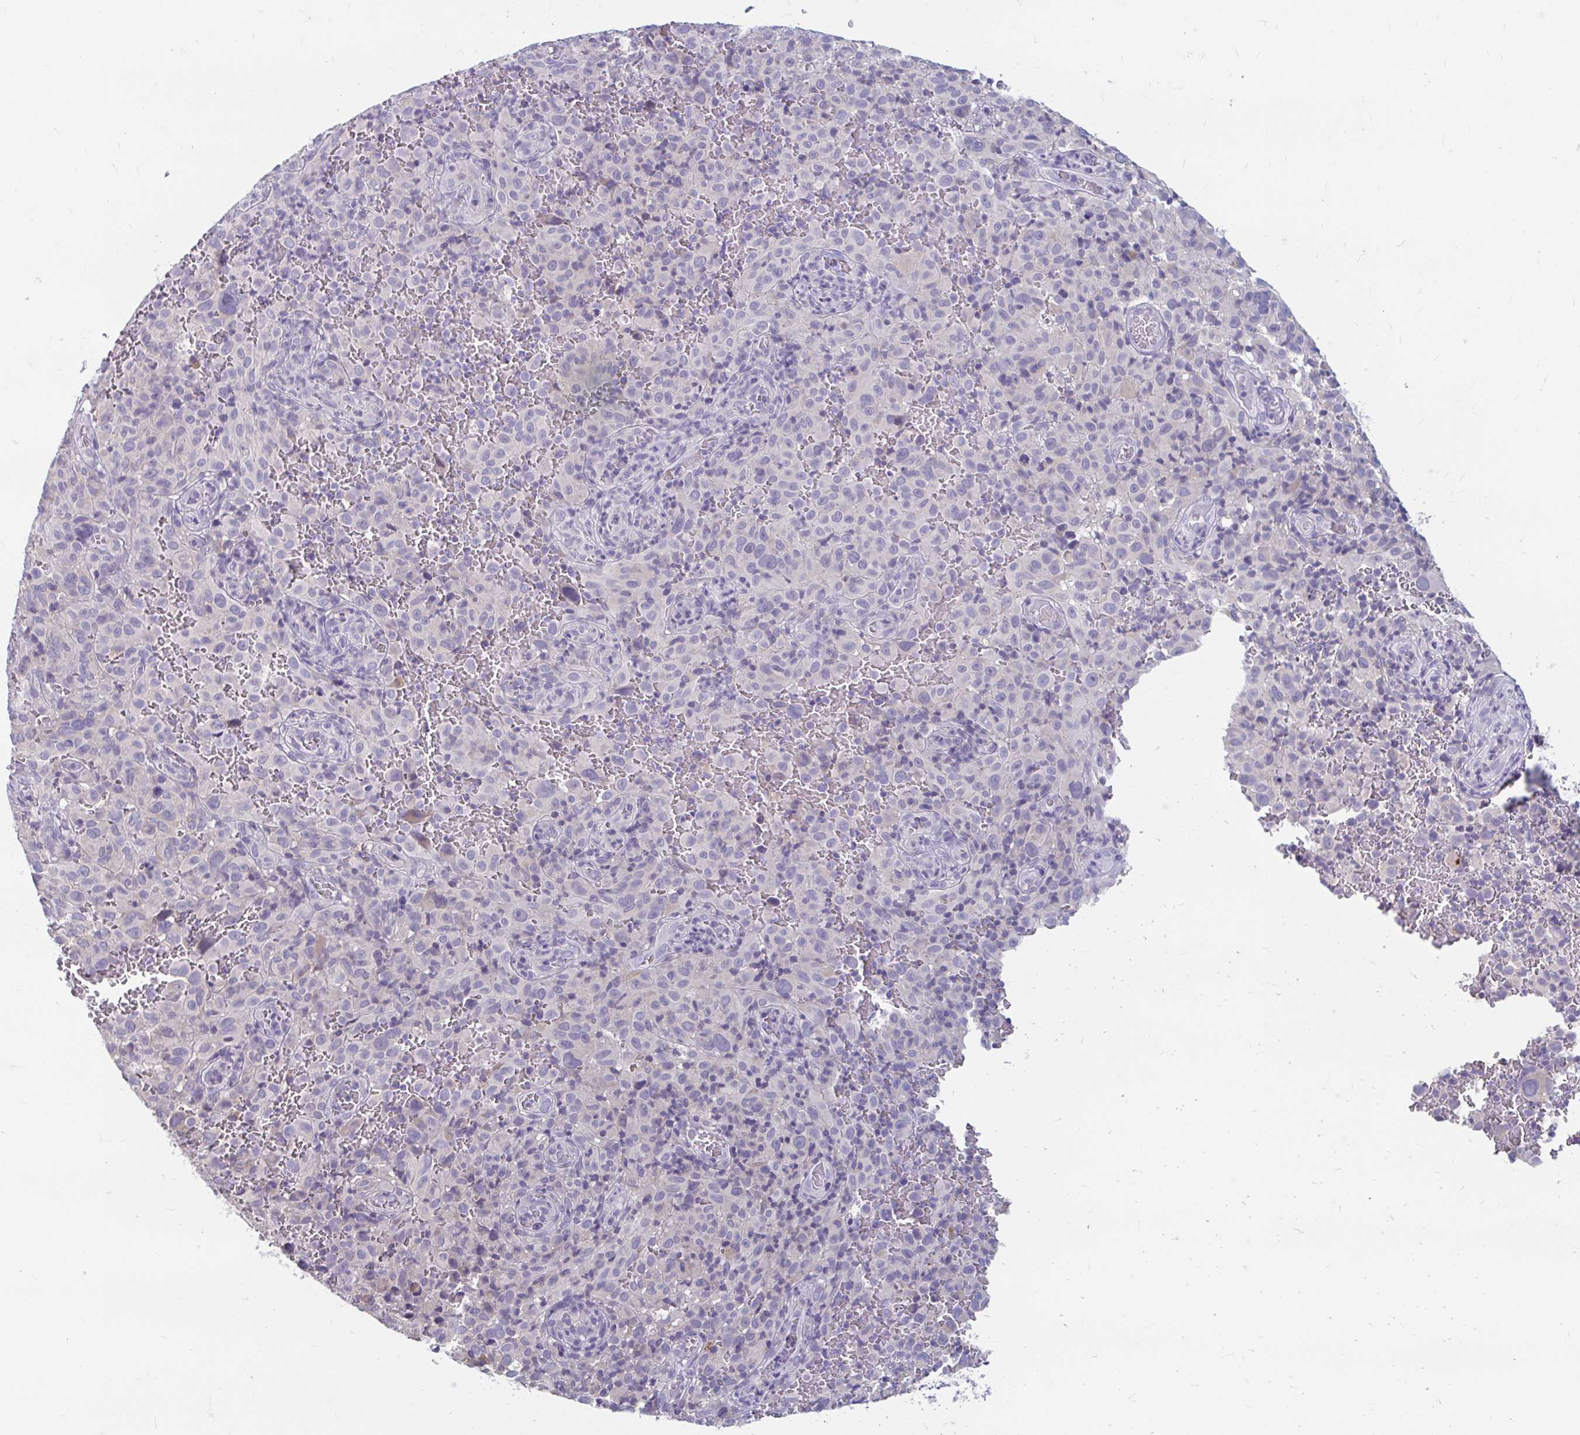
{"staining": {"intensity": "negative", "quantity": "none", "location": "none"}, "tissue": "melanoma", "cell_type": "Tumor cells", "image_type": "cancer", "snomed": [{"axis": "morphology", "description": "Malignant melanoma, NOS"}, {"axis": "topography", "description": "Skin"}], "caption": "High magnification brightfield microscopy of melanoma stained with DAB (brown) and counterstained with hematoxylin (blue): tumor cells show no significant expression.", "gene": "ADH1A", "patient": {"sex": "female", "age": 82}}